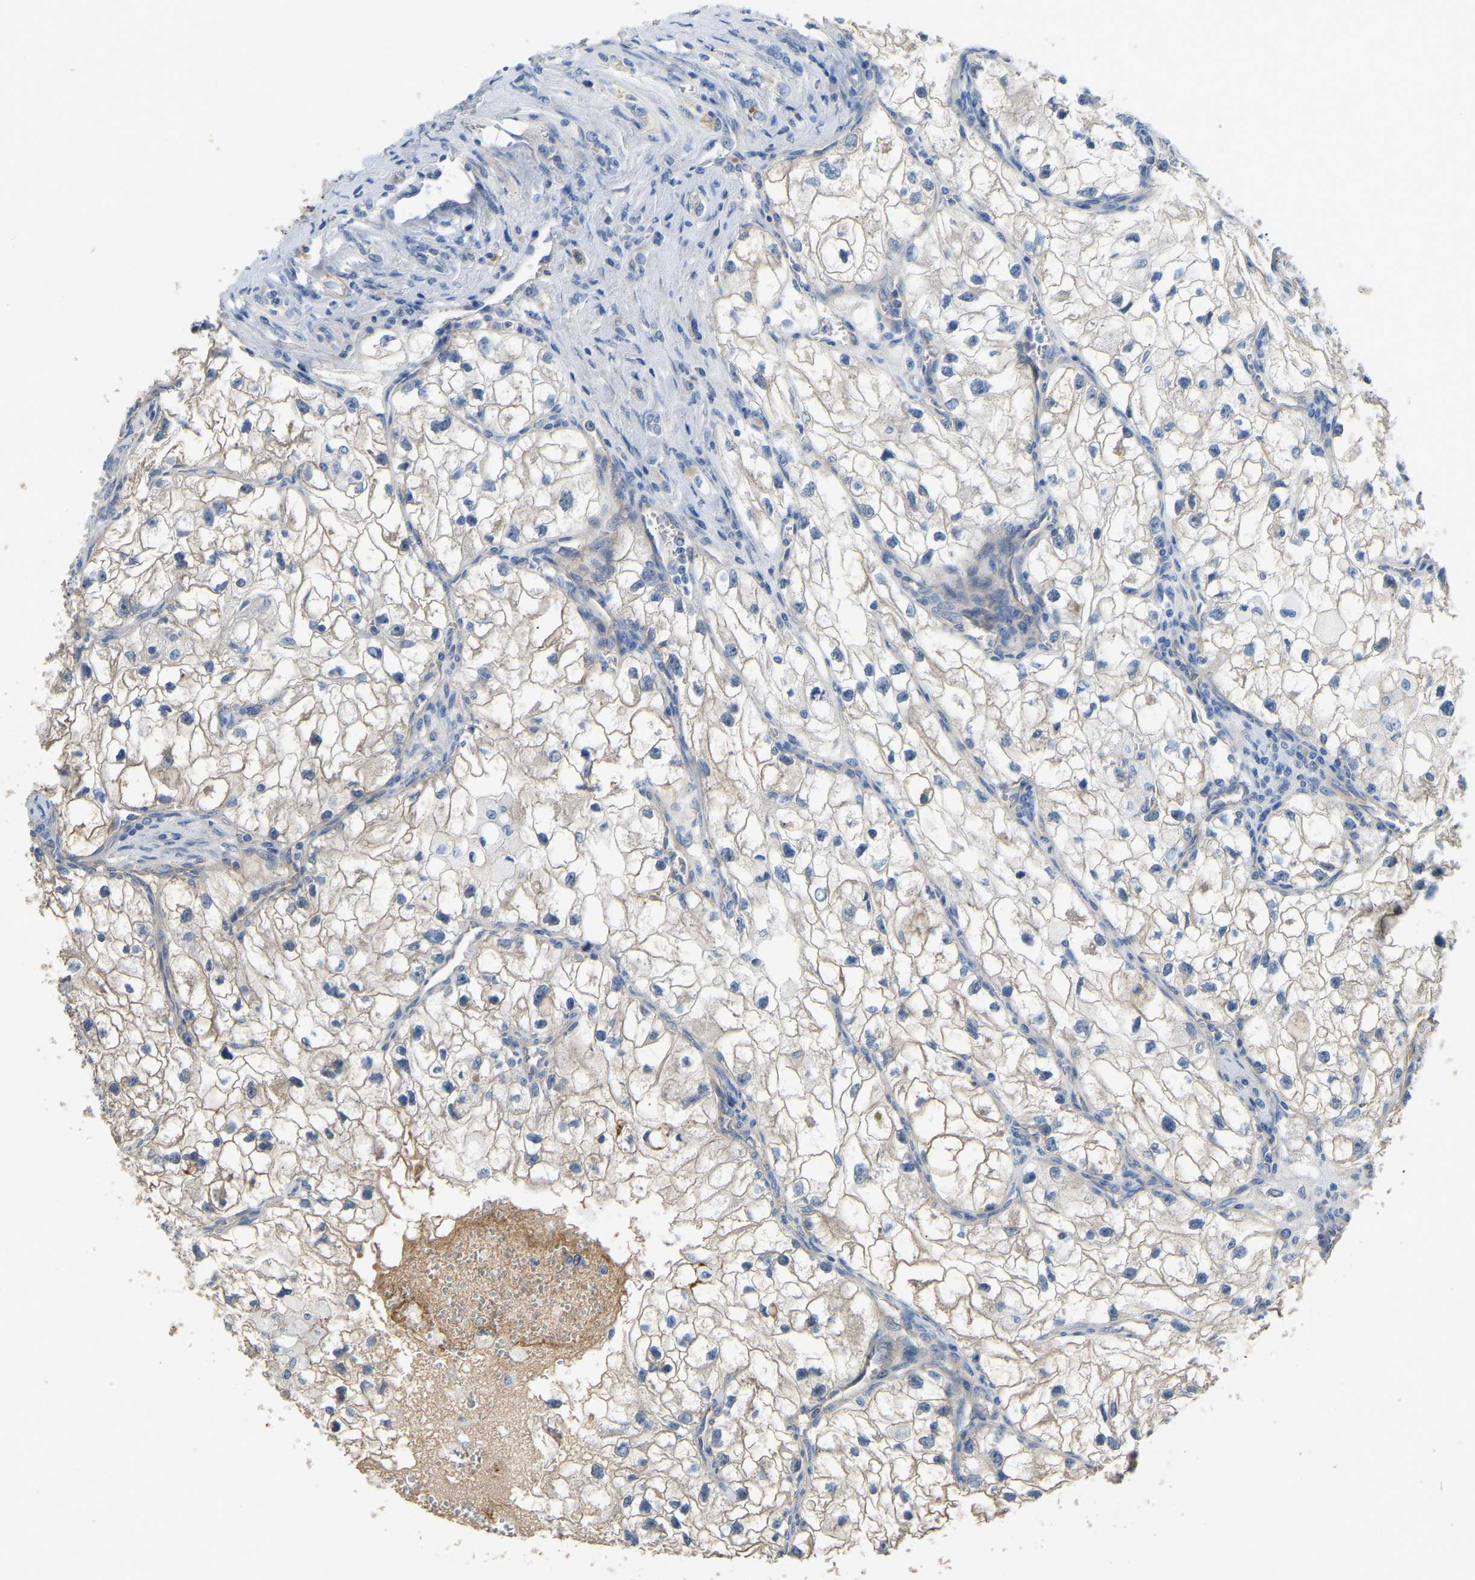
{"staining": {"intensity": "moderate", "quantity": "<25%", "location": "cytoplasmic/membranous"}, "tissue": "renal cancer", "cell_type": "Tumor cells", "image_type": "cancer", "snomed": [{"axis": "morphology", "description": "Adenocarcinoma, NOS"}, {"axis": "topography", "description": "Kidney"}], "caption": "The micrograph reveals staining of adenocarcinoma (renal), revealing moderate cytoplasmic/membranous protein positivity (brown color) within tumor cells.", "gene": "HIGD2B", "patient": {"sex": "female", "age": 70}}